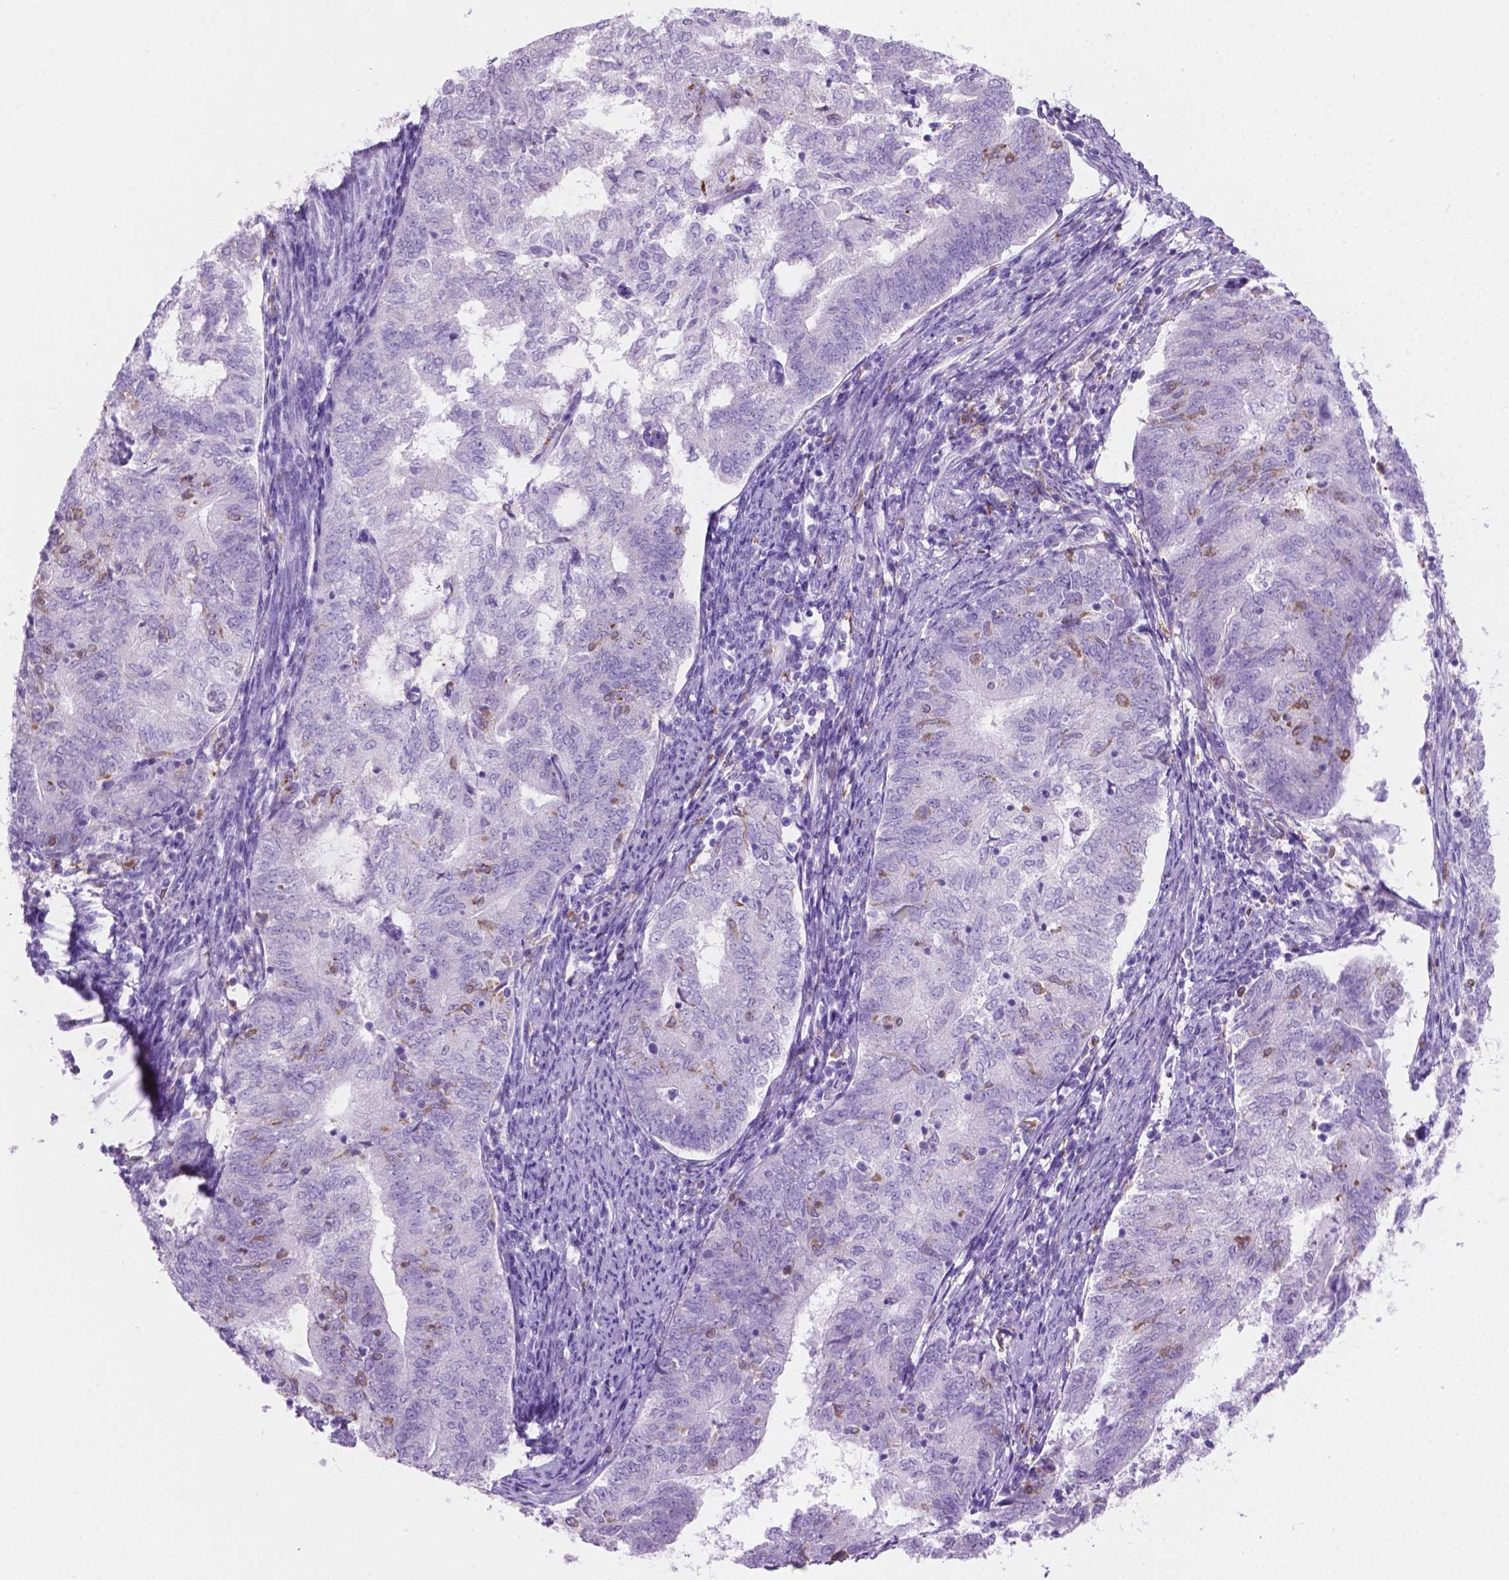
{"staining": {"intensity": "negative", "quantity": "none", "location": "none"}, "tissue": "endometrial cancer", "cell_type": "Tumor cells", "image_type": "cancer", "snomed": [{"axis": "morphology", "description": "Adenocarcinoma, NOS"}, {"axis": "topography", "description": "Endometrium"}], "caption": "Immunohistochemistry micrograph of human endometrial cancer (adenocarcinoma) stained for a protein (brown), which shows no positivity in tumor cells.", "gene": "GRIN2B", "patient": {"sex": "female", "age": 65}}